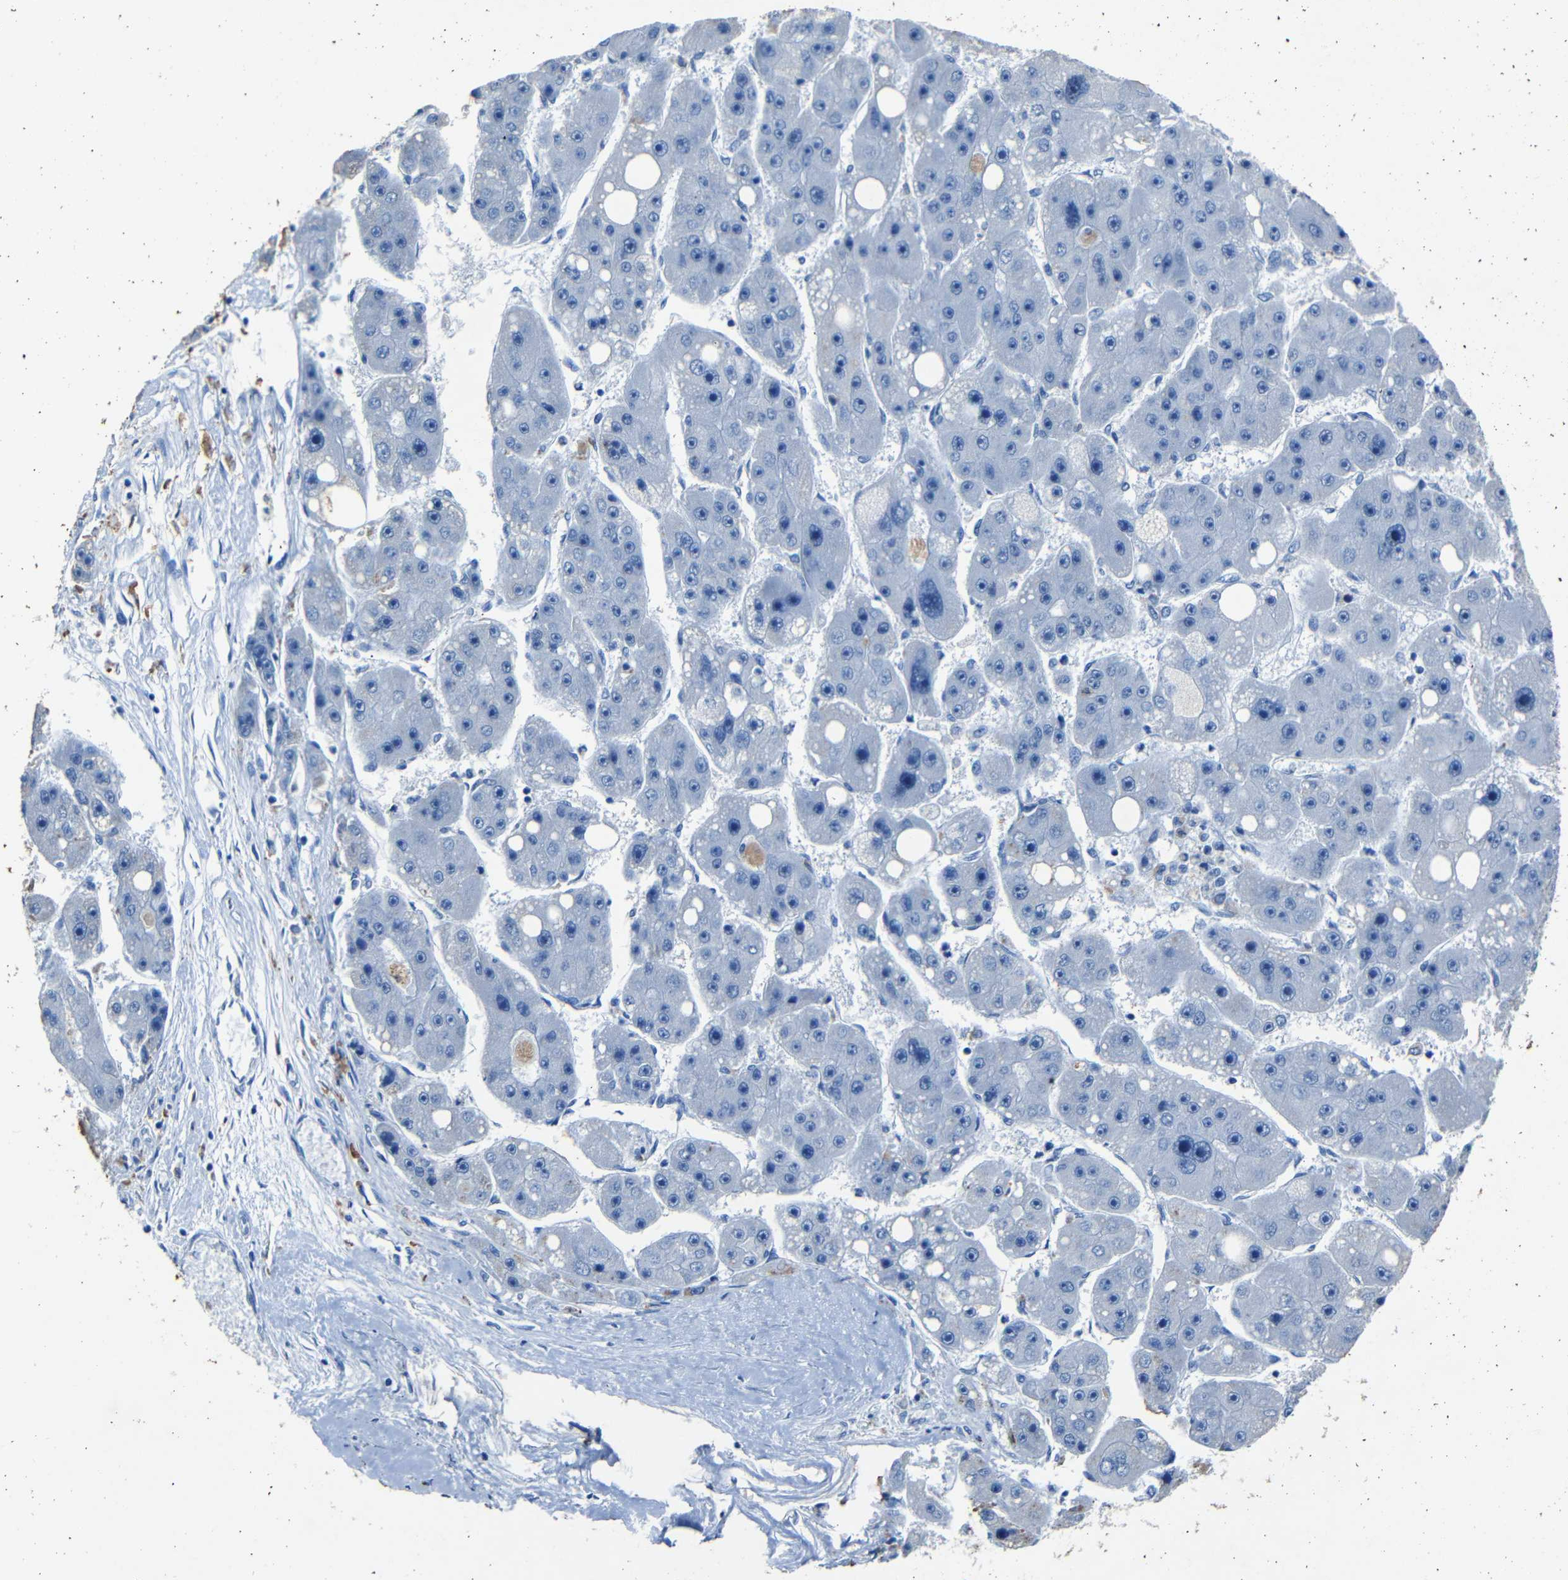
{"staining": {"intensity": "negative", "quantity": "none", "location": "none"}, "tissue": "liver cancer", "cell_type": "Tumor cells", "image_type": "cancer", "snomed": [{"axis": "morphology", "description": "Carcinoma, Hepatocellular, NOS"}, {"axis": "topography", "description": "Liver"}], "caption": "High magnification brightfield microscopy of liver cancer (hepatocellular carcinoma) stained with DAB (brown) and counterstained with hematoxylin (blue): tumor cells show no significant positivity. (DAB (3,3'-diaminobenzidine) immunohistochemistry (IHC) visualized using brightfield microscopy, high magnification).", "gene": "CLDN11", "patient": {"sex": "female", "age": 61}}